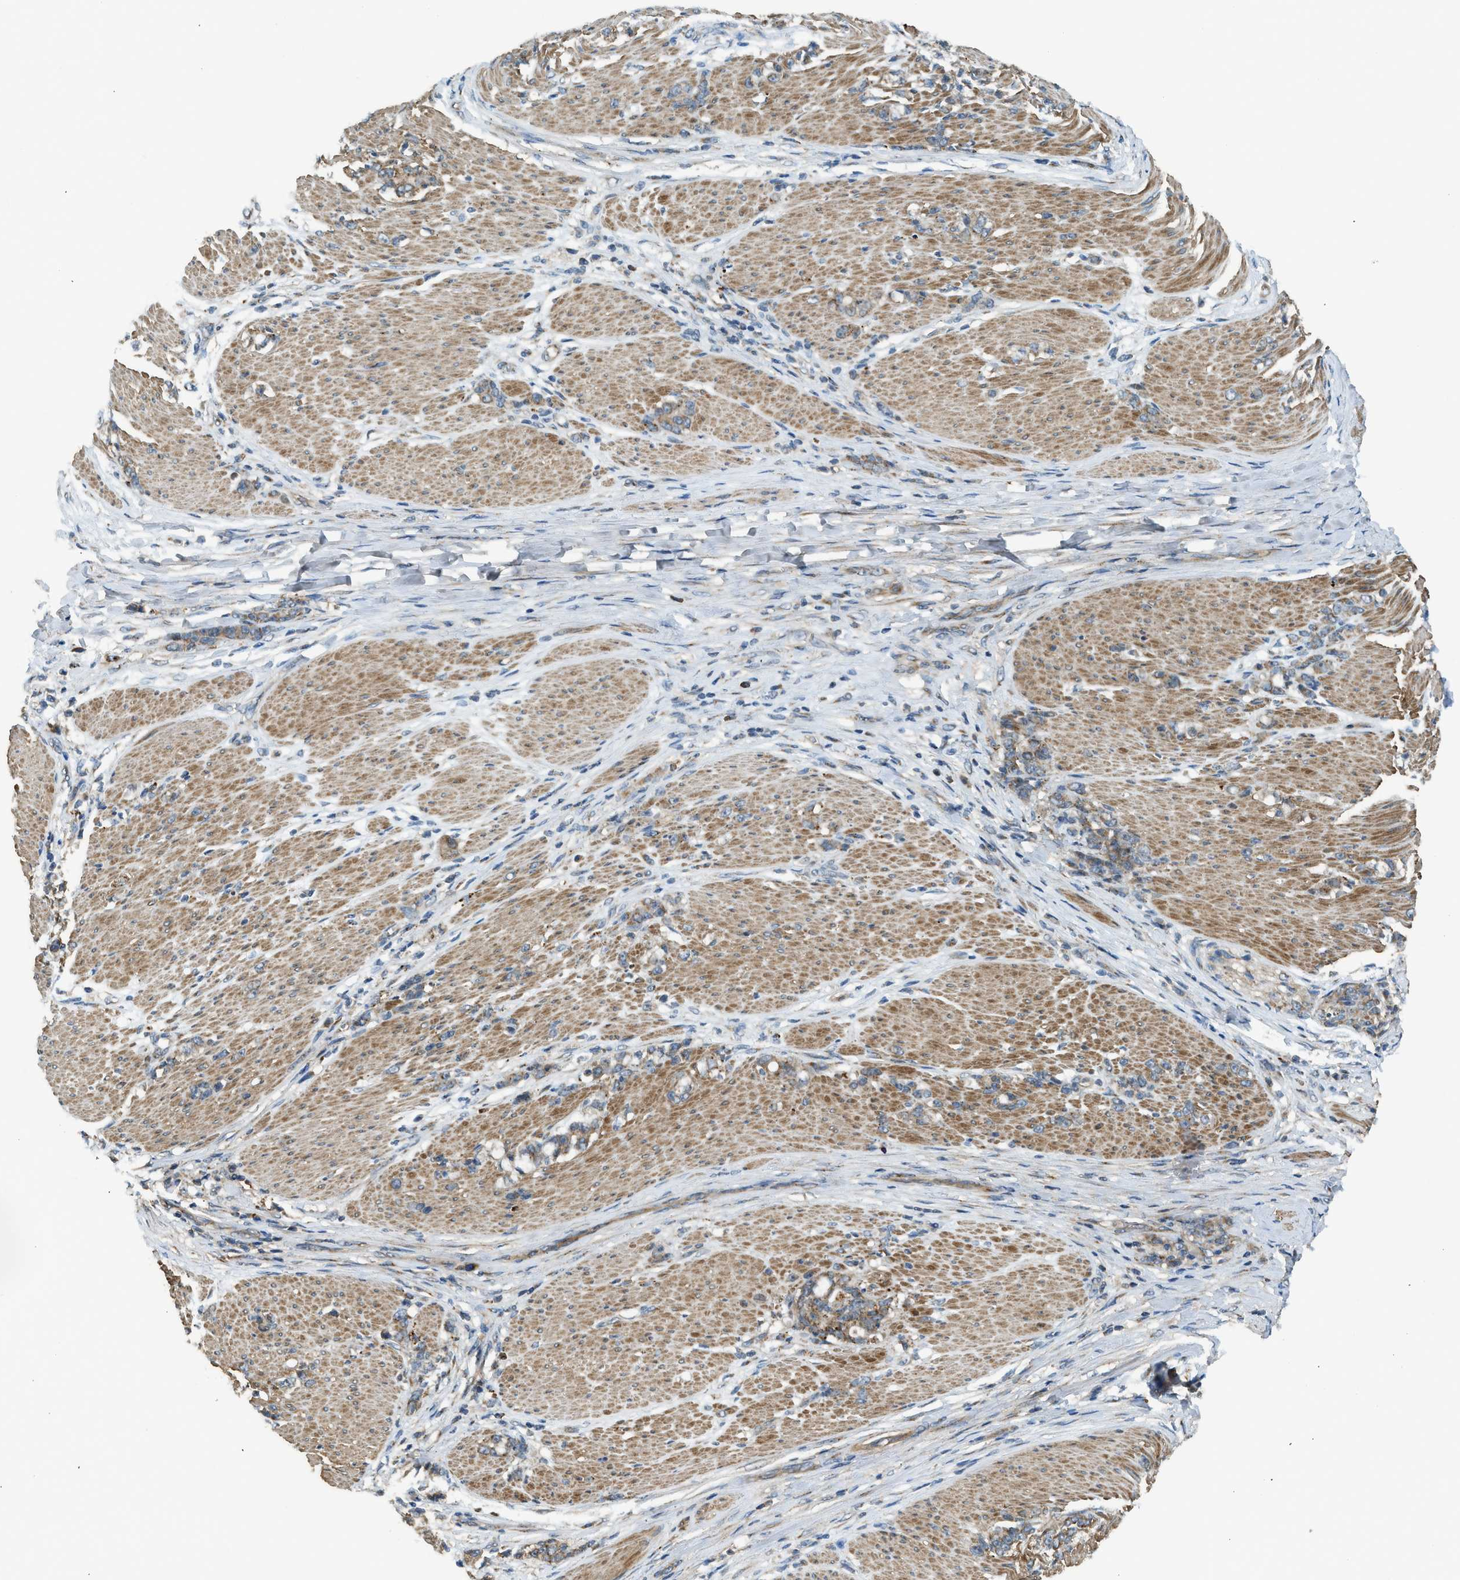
{"staining": {"intensity": "moderate", "quantity": ">75%", "location": "cytoplasmic/membranous"}, "tissue": "stomach cancer", "cell_type": "Tumor cells", "image_type": "cancer", "snomed": [{"axis": "morphology", "description": "Adenocarcinoma, NOS"}, {"axis": "topography", "description": "Stomach, lower"}], "caption": "This image exhibits immunohistochemistry staining of human adenocarcinoma (stomach), with medium moderate cytoplasmic/membranous positivity in approximately >75% of tumor cells.", "gene": "STARD3", "patient": {"sex": "male", "age": 88}}